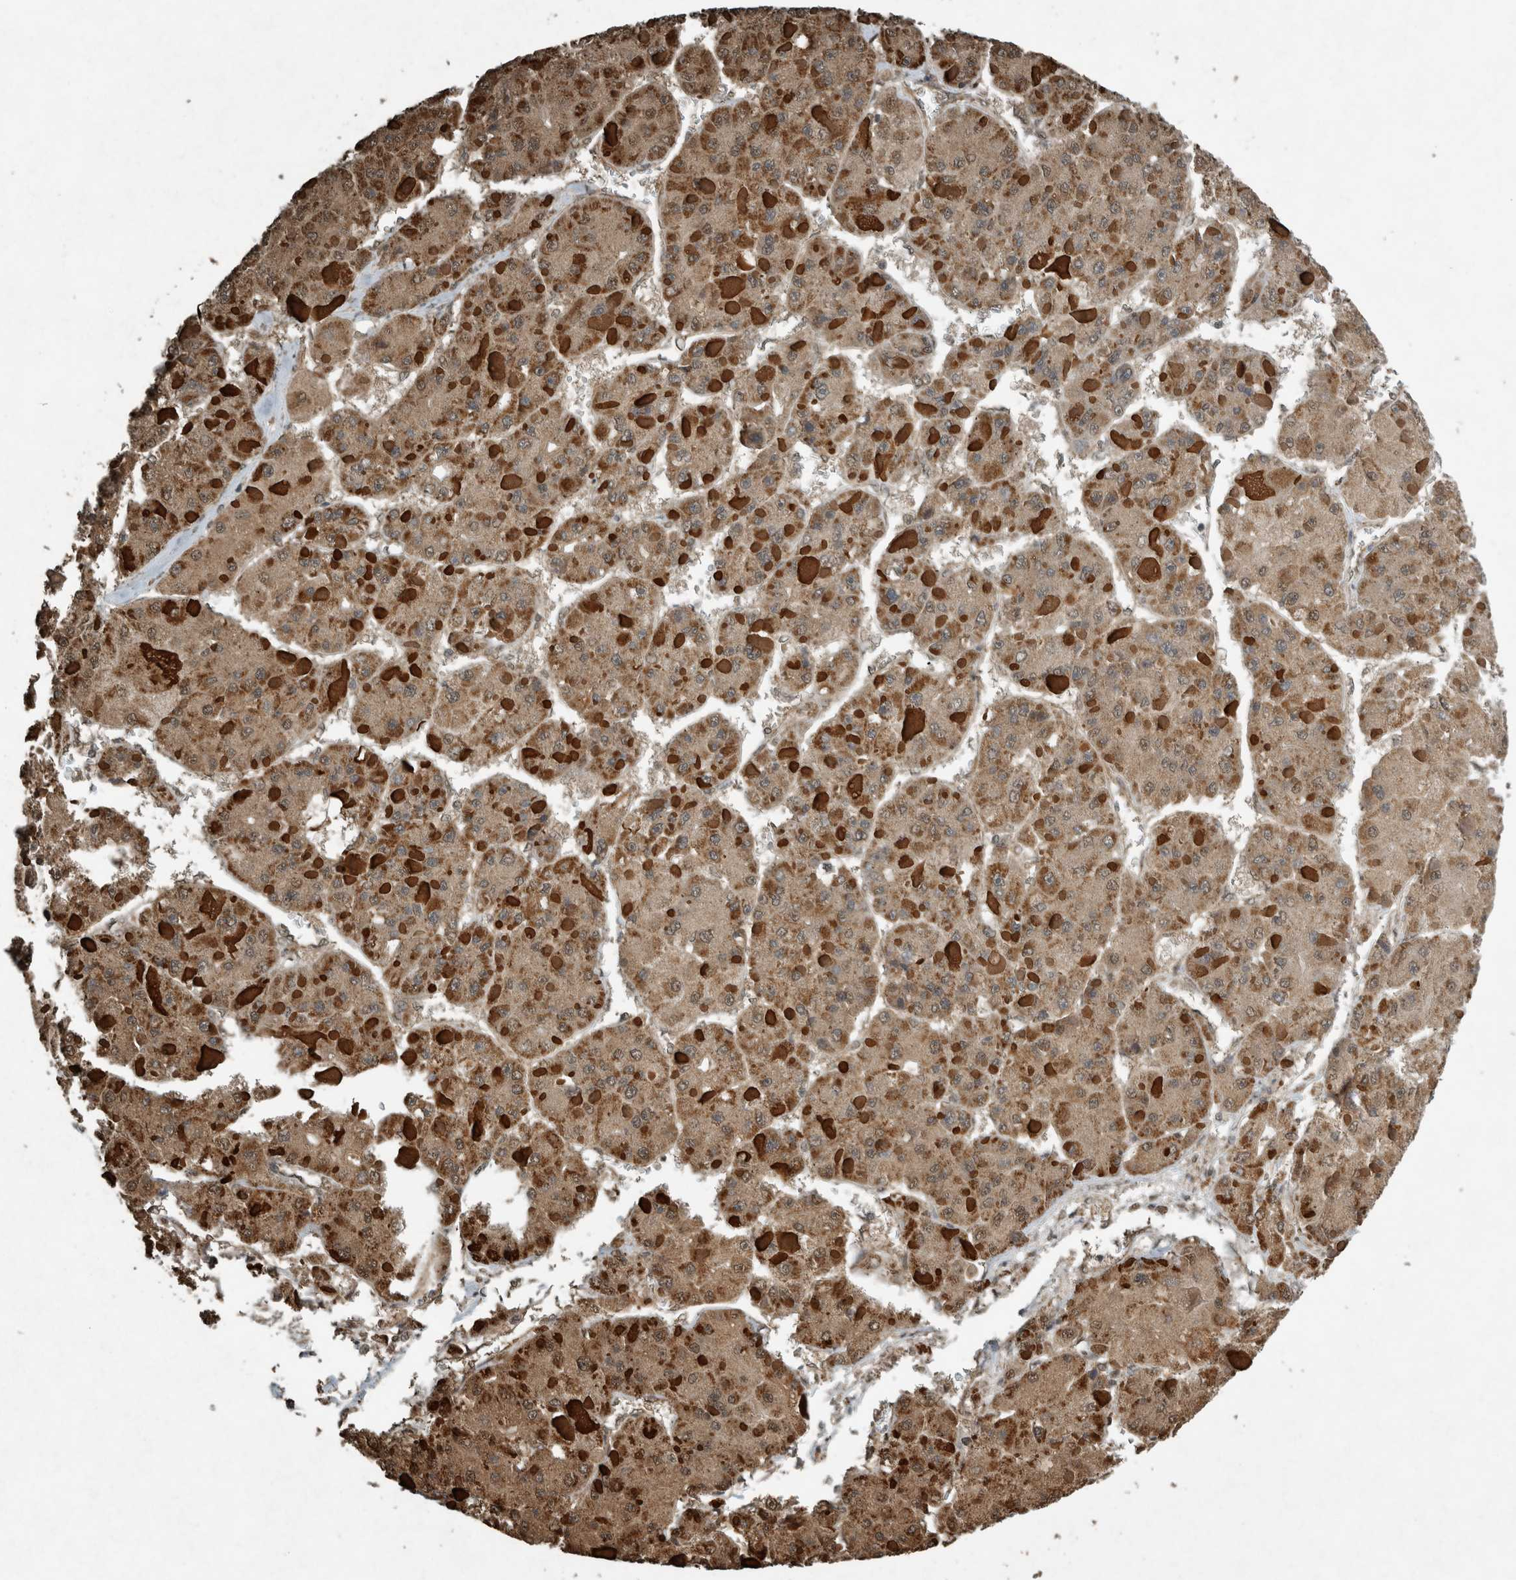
{"staining": {"intensity": "moderate", "quantity": ">75%", "location": "cytoplasmic/membranous,nuclear"}, "tissue": "liver cancer", "cell_type": "Tumor cells", "image_type": "cancer", "snomed": [{"axis": "morphology", "description": "Carcinoma, Hepatocellular, NOS"}, {"axis": "topography", "description": "Liver"}], "caption": "Human liver hepatocellular carcinoma stained with a brown dye demonstrates moderate cytoplasmic/membranous and nuclear positive staining in about >75% of tumor cells.", "gene": "ARHGEF12", "patient": {"sex": "female", "age": 73}}